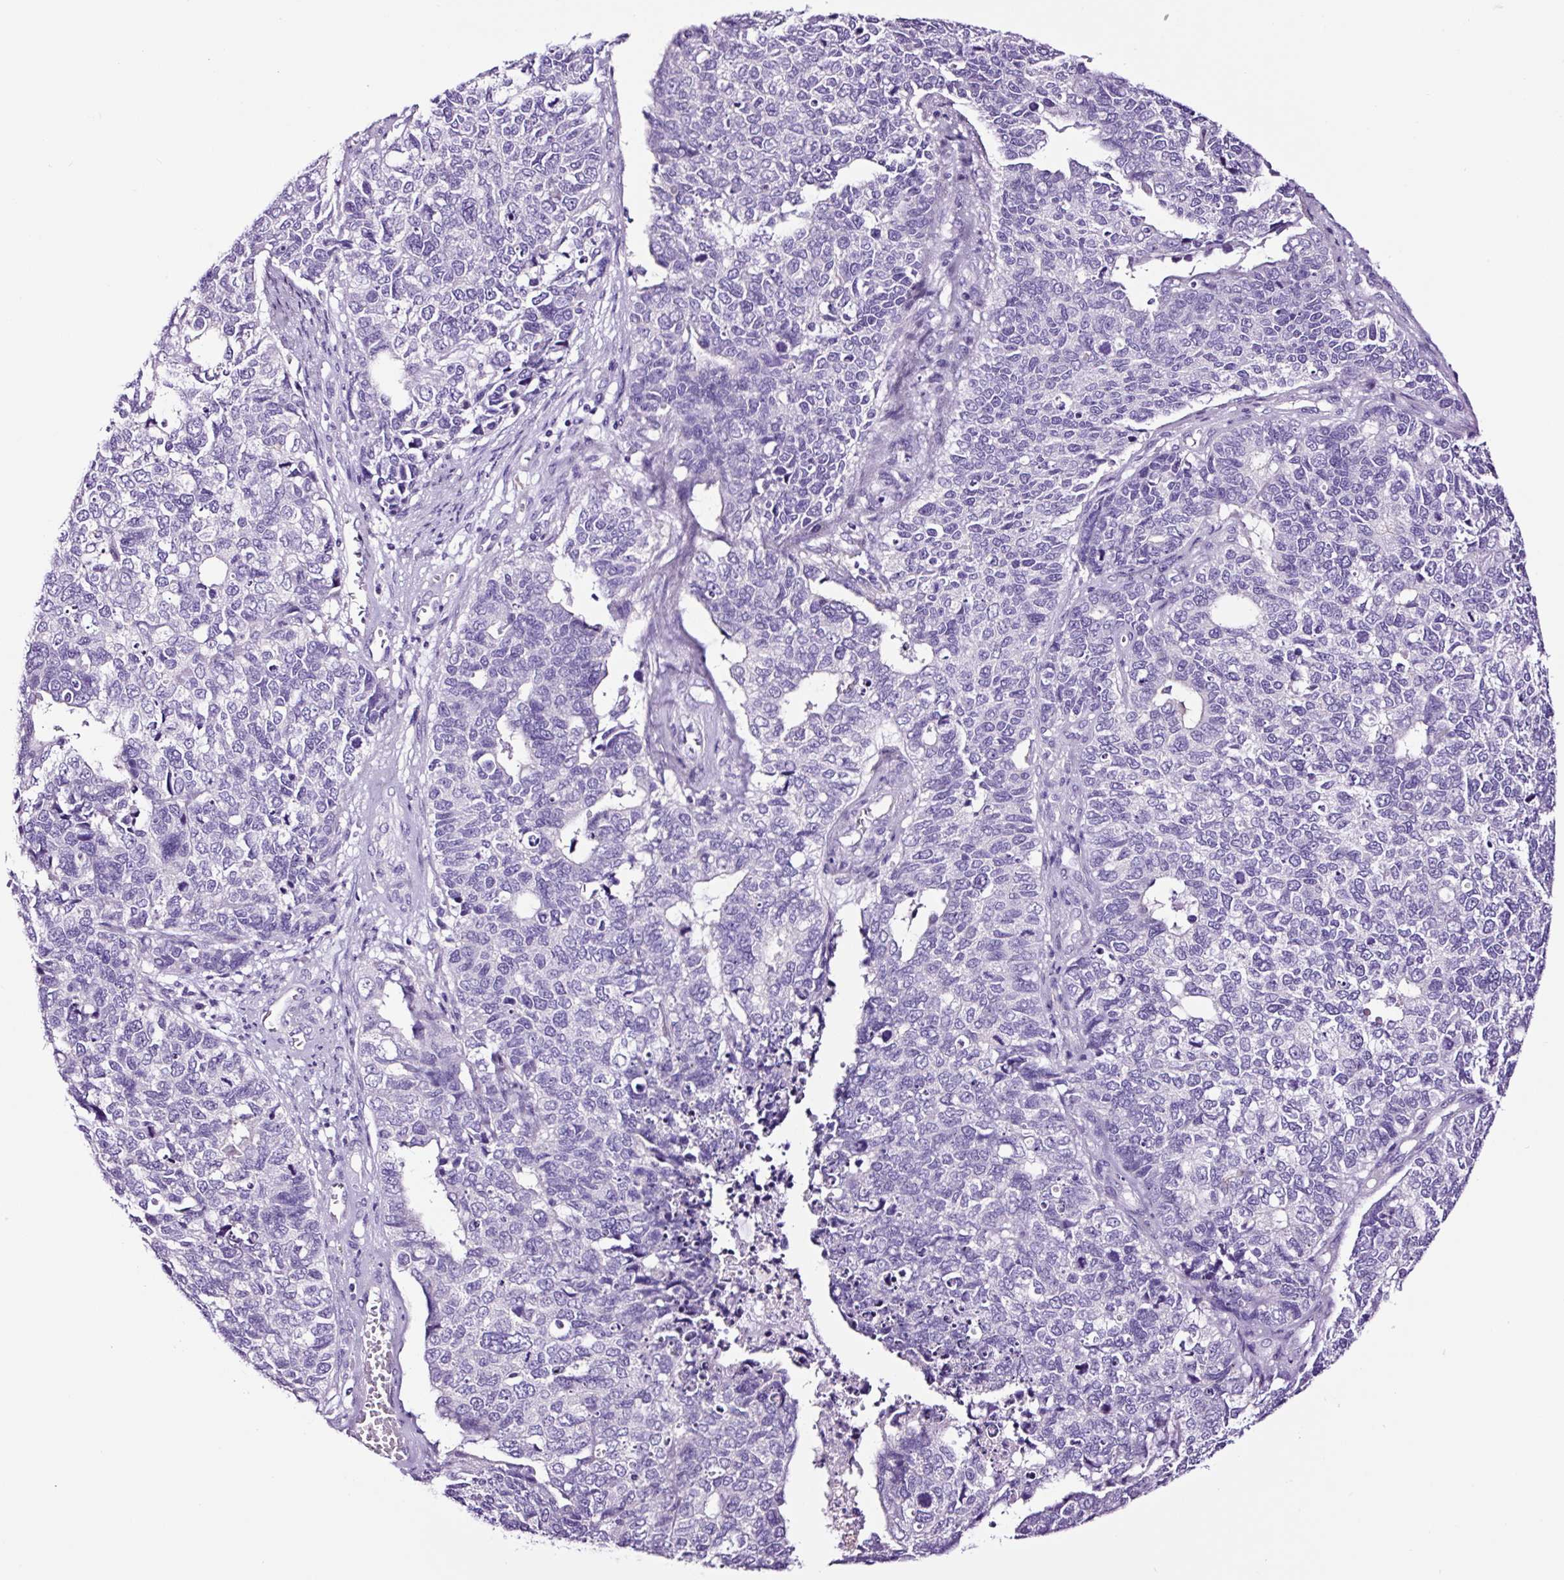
{"staining": {"intensity": "negative", "quantity": "none", "location": "none"}, "tissue": "cervical cancer", "cell_type": "Tumor cells", "image_type": "cancer", "snomed": [{"axis": "morphology", "description": "Adenocarcinoma, NOS"}, {"axis": "topography", "description": "Cervix"}], "caption": "A high-resolution histopathology image shows immunohistochemistry staining of cervical adenocarcinoma, which demonstrates no significant positivity in tumor cells. (DAB (3,3'-diaminobenzidine) immunohistochemistry, high magnification).", "gene": "FBXL7", "patient": {"sex": "female", "age": 63}}